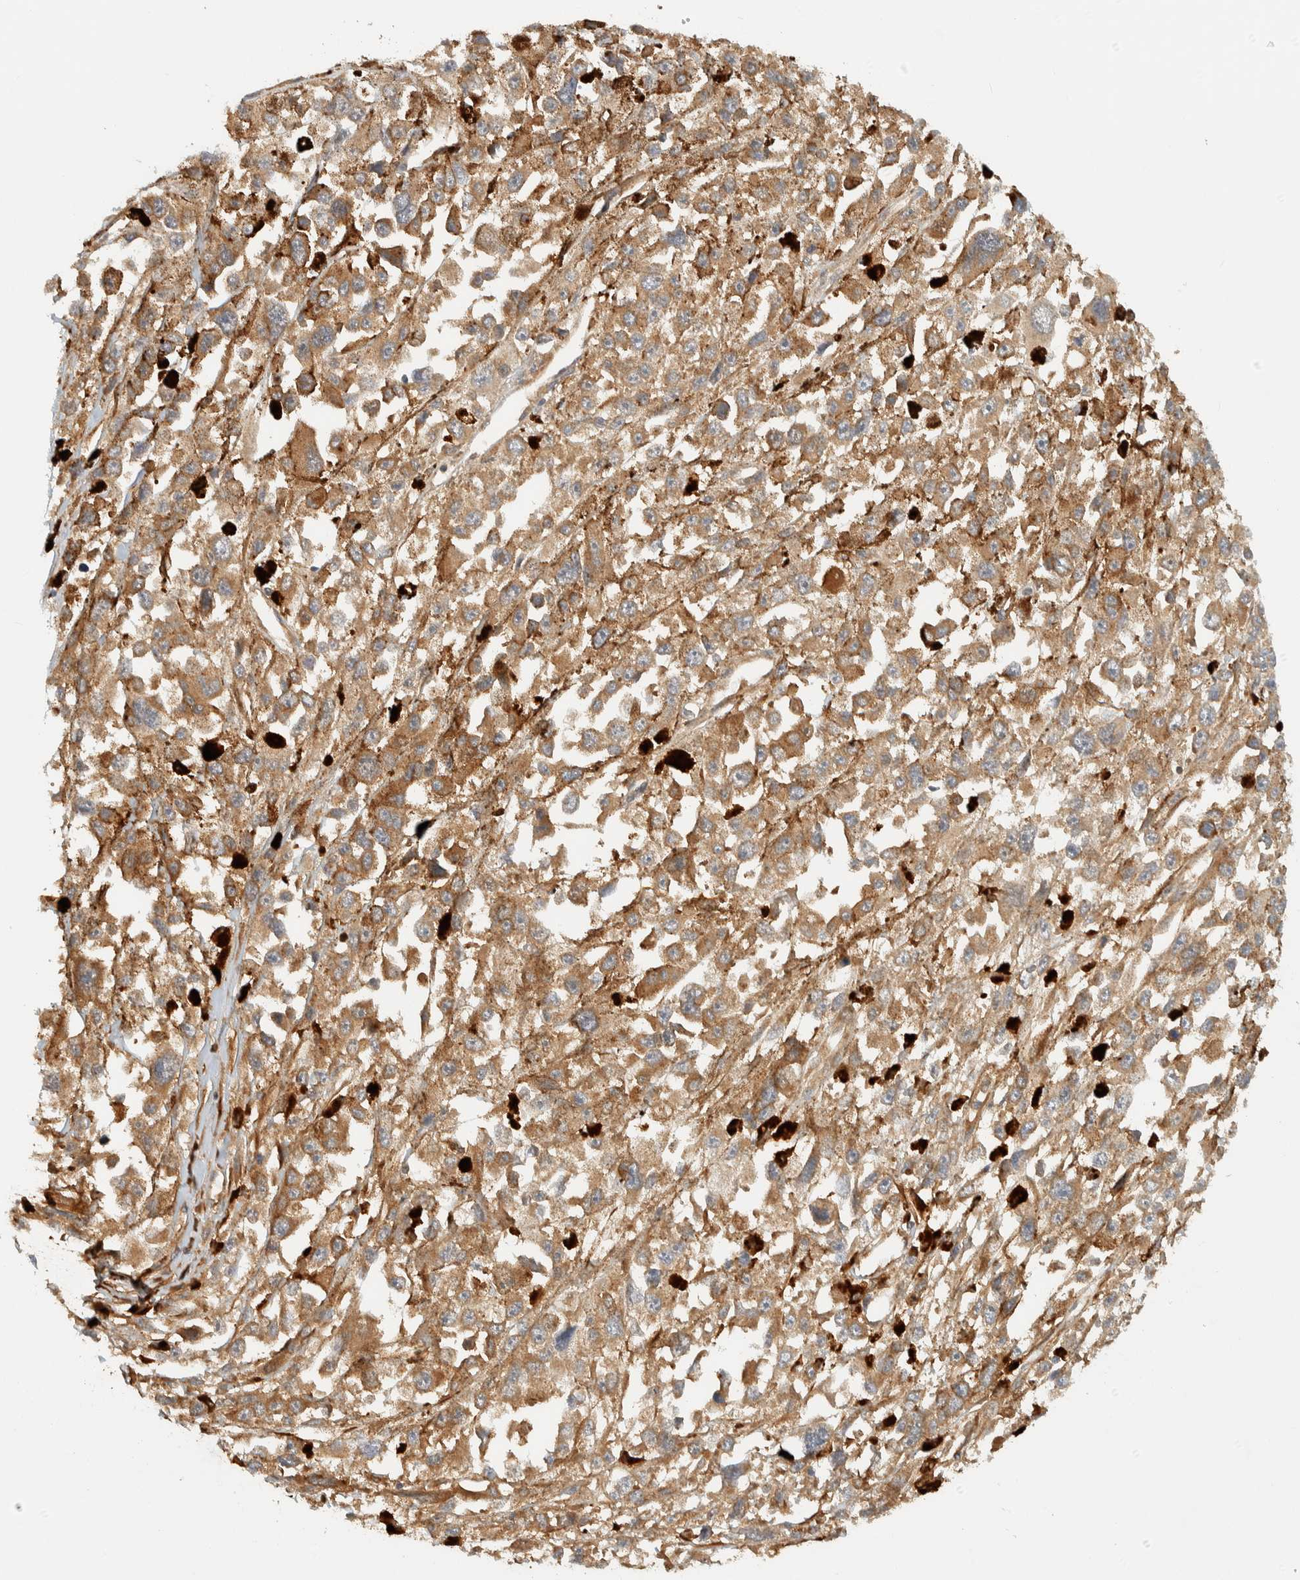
{"staining": {"intensity": "moderate", "quantity": ">75%", "location": "cytoplasmic/membranous"}, "tissue": "melanoma", "cell_type": "Tumor cells", "image_type": "cancer", "snomed": [{"axis": "morphology", "description": "Malignant melanoma, Metastatic site"}, {"axis": "topography", "description": "Lymph node"}], "caption": "A histopathology image of human melanoma stained for a protein reveals moderate cytoplasmic/membranous brown staining in tumor cells. The staining is performed using DAB brown chromogen to label protein expression. The nuclei are counter-stained blue using hematoxylin.", "gene": "TMEM192", "patient": {"sex": "male", "age": 59}}